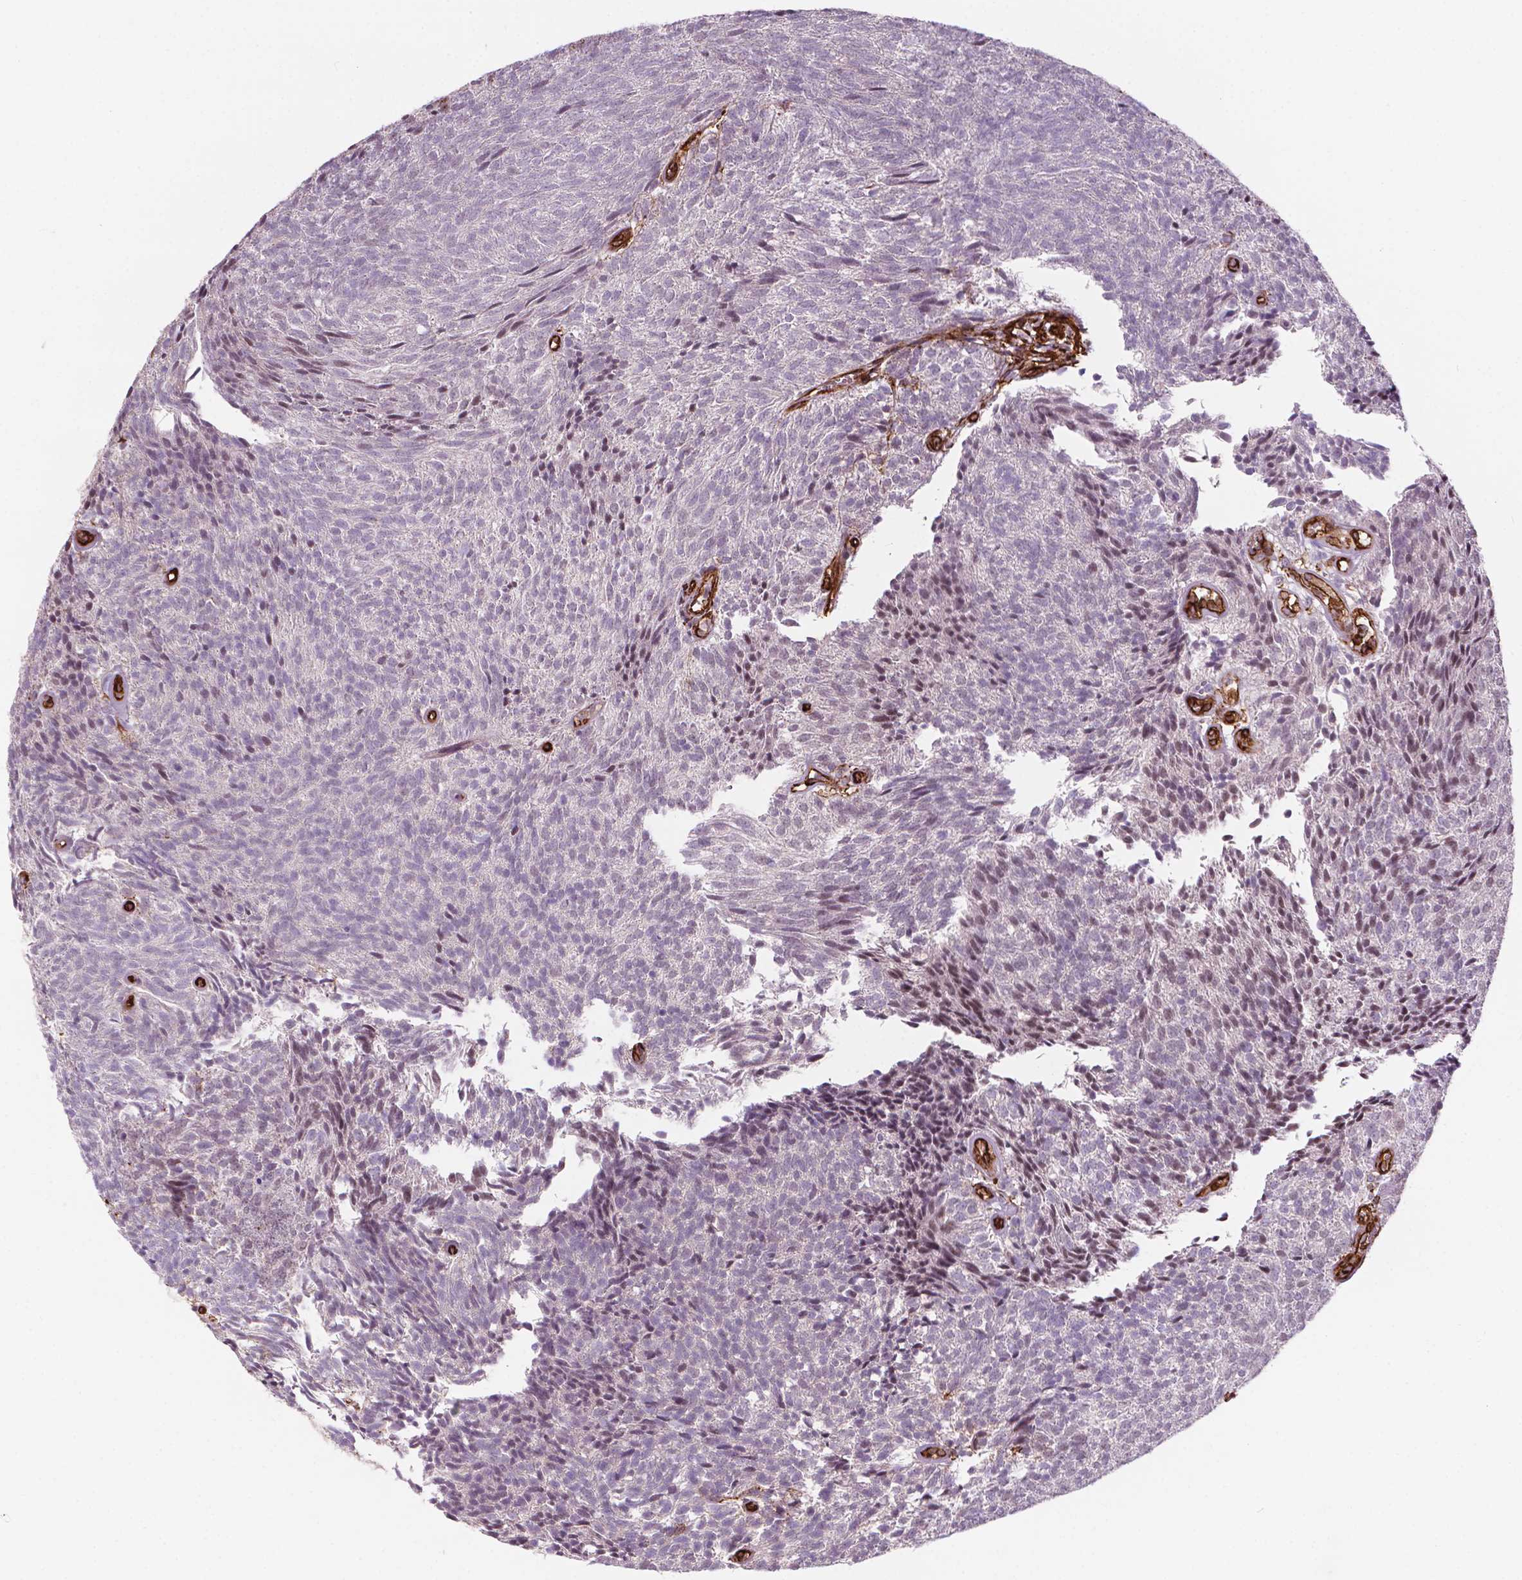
{"staining": {"intensity": "negative", "quantity": "none", "location": "none"}, "tissue": "urothelial cancer", "cell_type": "Tumor cells", "image_type": "cancer", "snomed": [{"axis": "morphology", "description": "Urothelial carcinoma, Low grade"}, {"axis": "topography", "description": "Urinary bladder"}], "caption": "High magnification brightfield microscopy of urothelial carcinoma (low-grade) stained with DAB (3,3'-diaminobenzidine) (brown) and counterstained with hematoxylin (blue): tumor cells show no significant positivity.", "gene": "EGFL8", "patient": {"sex": "male", "age": 77}}